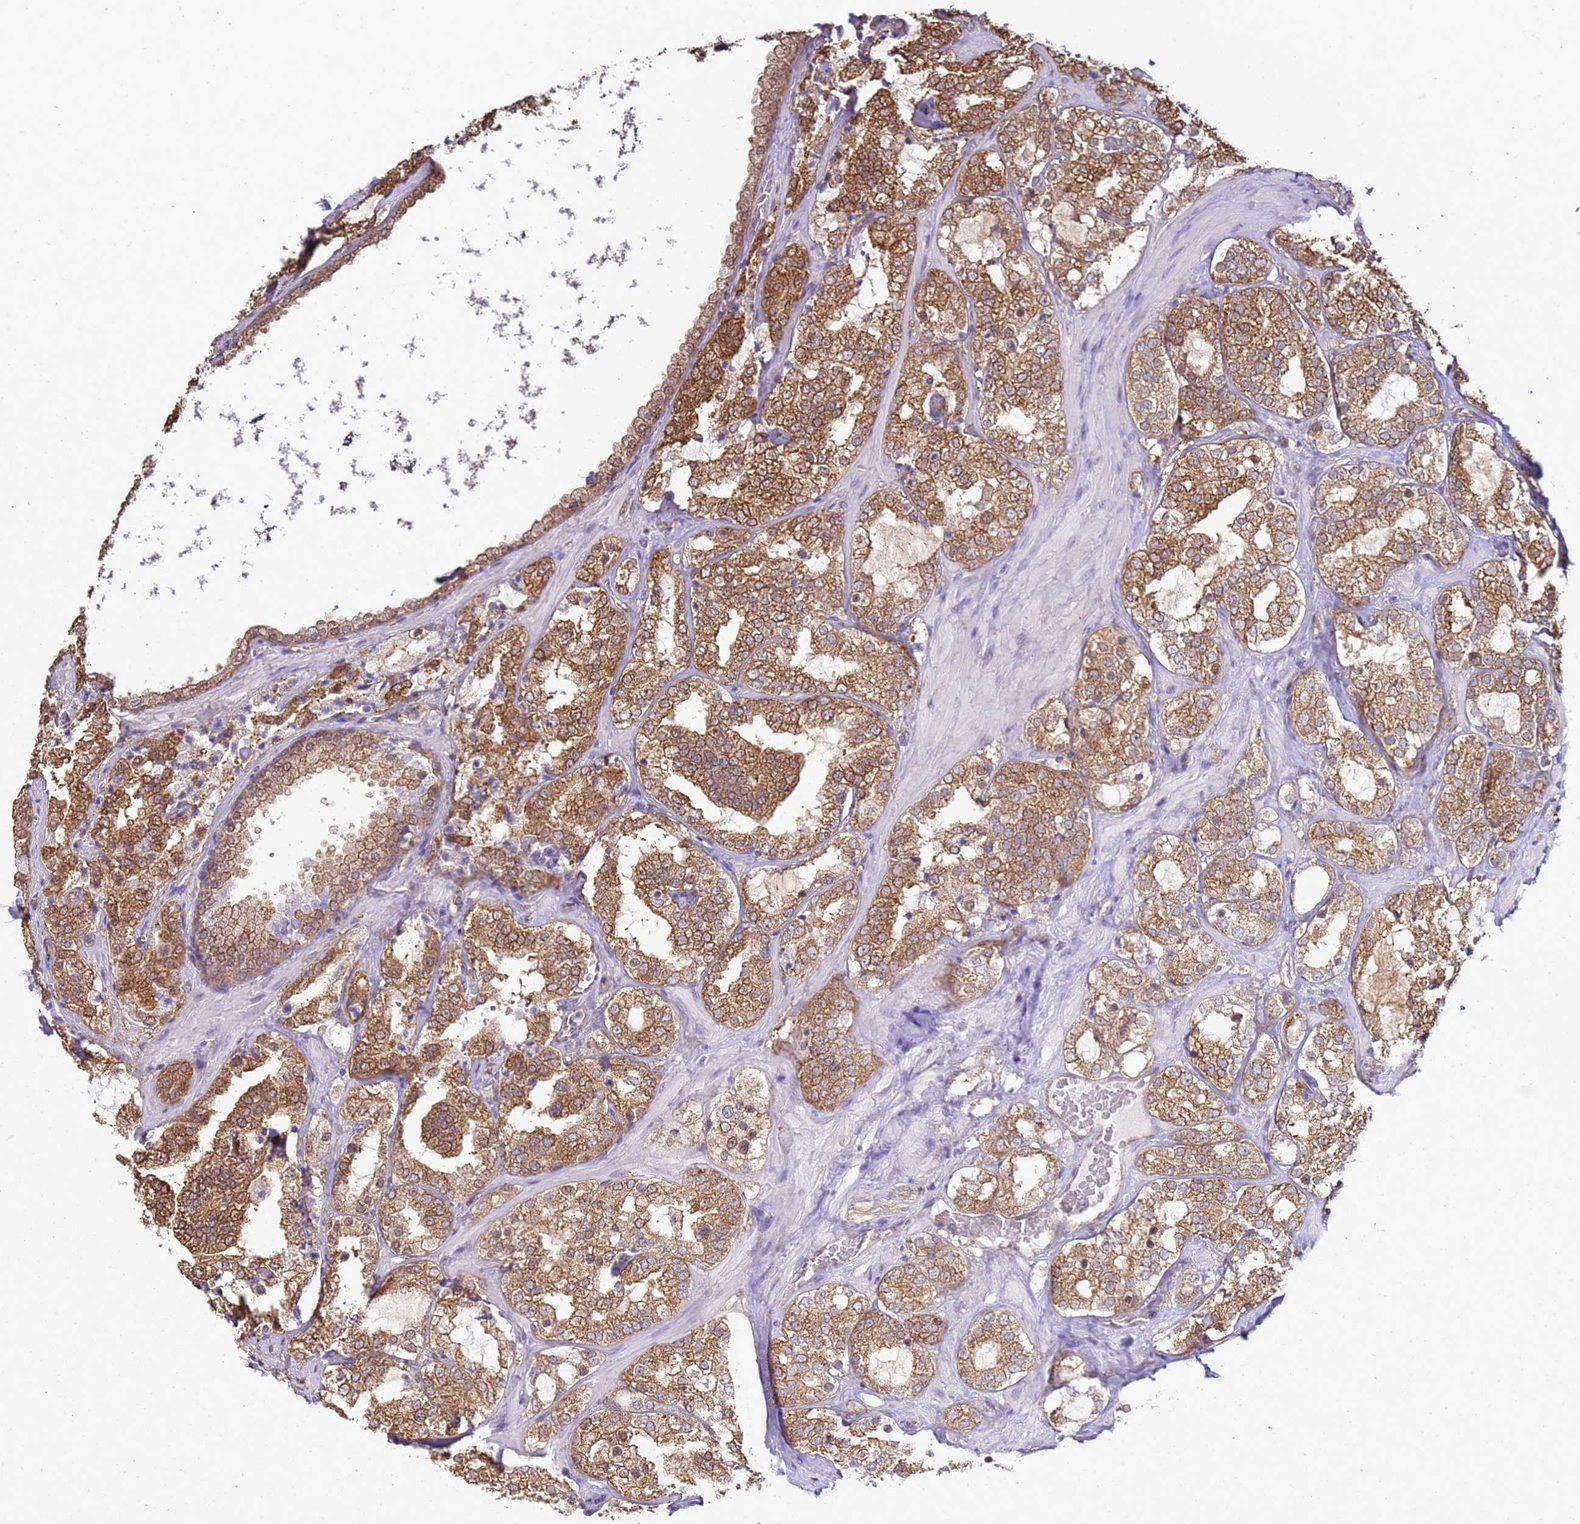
{"staining": {"intensity": "moderate", "quantity": ">75%", "location": "cytoplasmic/membranous"}, "tissue": "prostate cancer", "cell_type": "Tumor cells", "image_type": "cancer", "snomed": [{"axis": "morphology", "description": "Adenocarcinoma, High grade"}, {"axis": "topography", "description": "Prostate"}], "caption": "Human prostate high-grade adenocarcinoma stained with a protein marker shows moderate staining in tumor cells.", "gene": "YWHAE", "patient": {"sex": "male", "age": 64}}